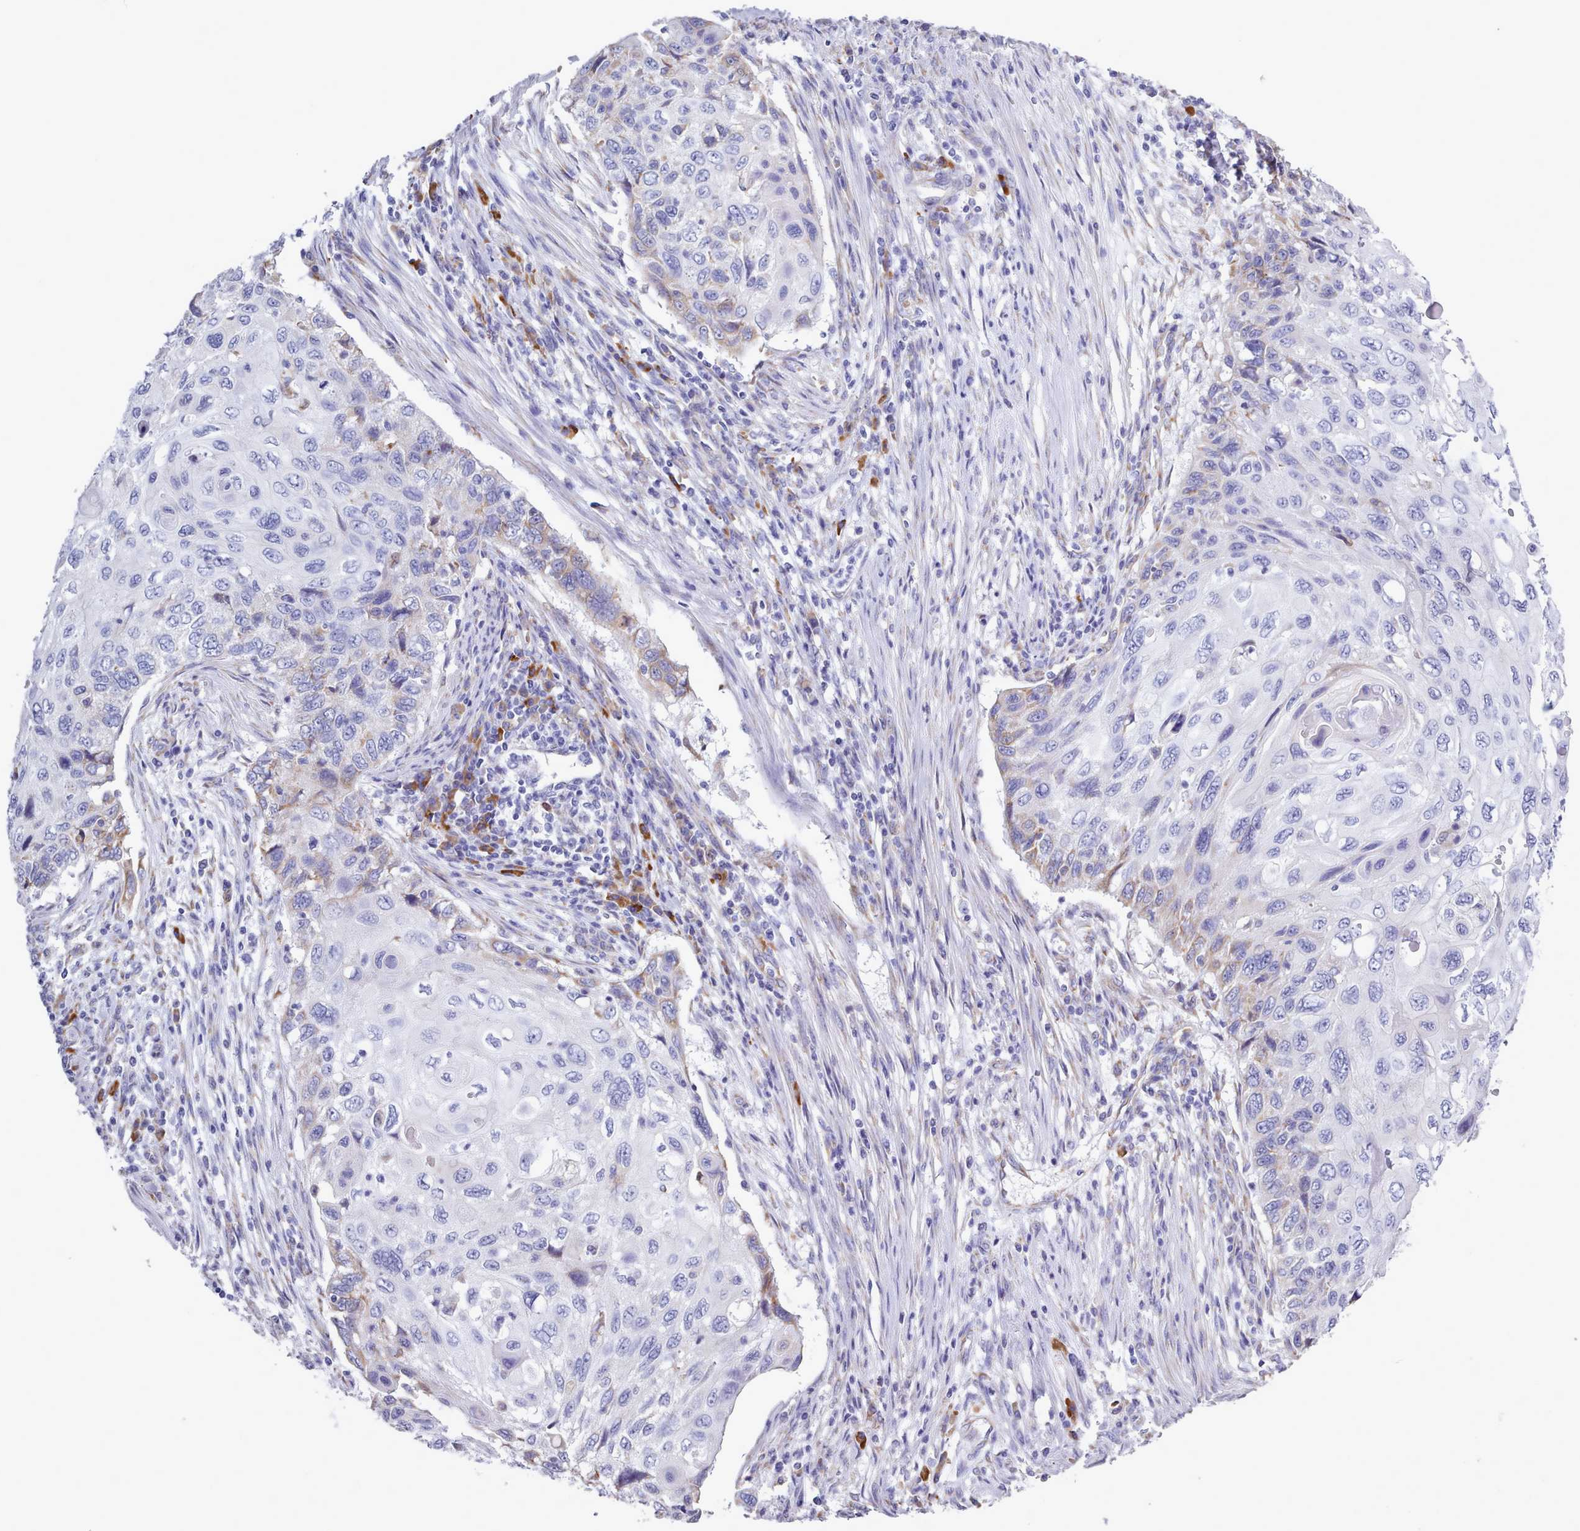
{"staining": {"intensity": "negative", "quantity": "none", "location": "none"}, "tissue": "cervical cancer", "cell_type": "Tumor cells", "image_type": "cancer", "snomed": [{"axis": "morphology", "description": "Squamous cell carcinoma, NOS"}, {"axis": "topography", "description": "Cervix"}], "caption": "DAB (3,3'-diaminobenzidine) immunohistochemical staining of human cervical squamous cell carcinoma exhibits no significant positivity in tumor cells.", "gene": "XKR8", "patient": {"sex": "female", "age": 70}}